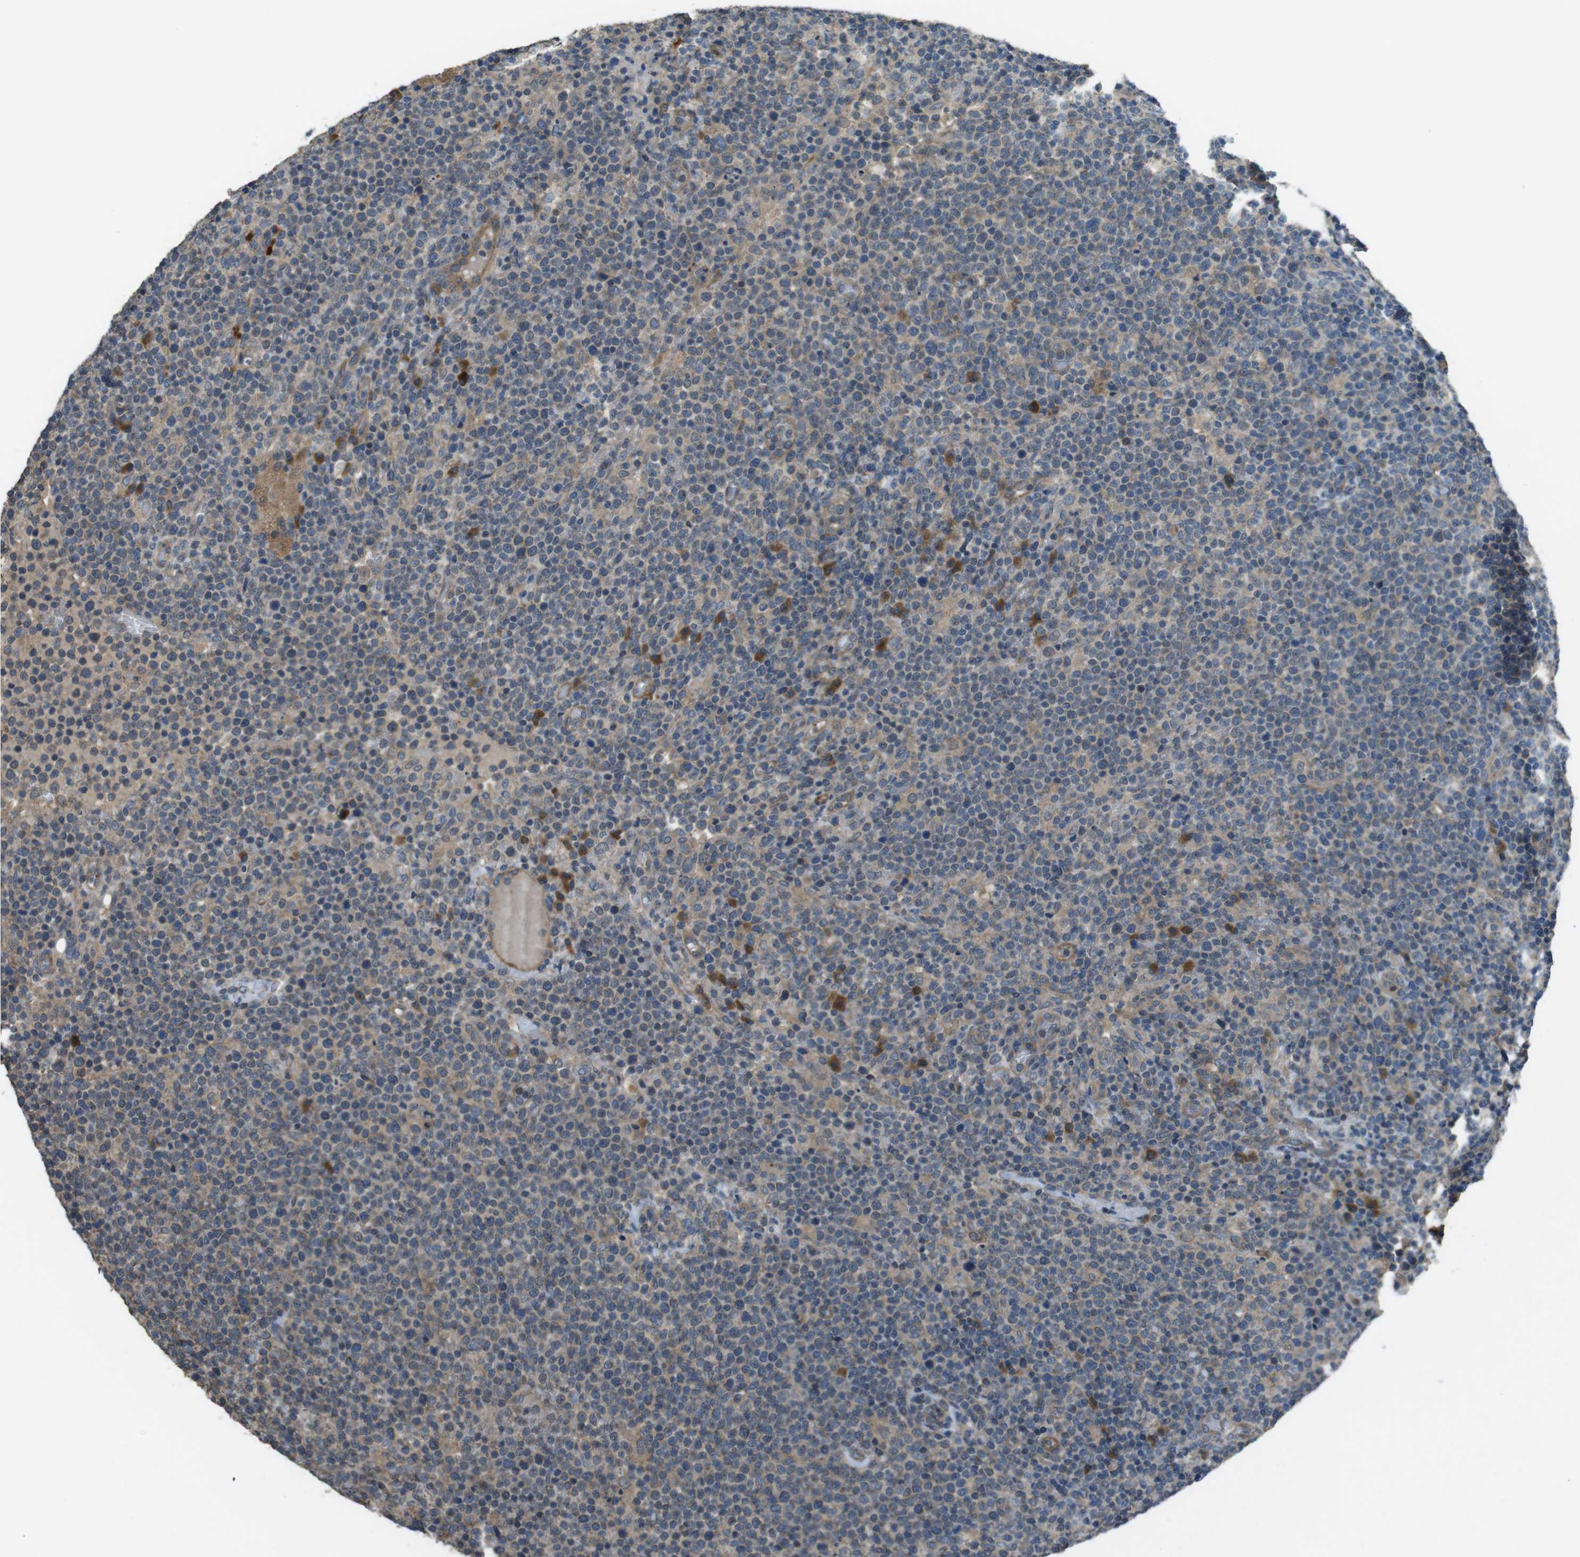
{"staining": {"intensity": "moderate", "quantity": "25%-75%", "location": "cytoplasmic/membranous"}, "tissue": "lymphoma", "cell_type": "Tumor cells", "image_type": "cancer", "snomed": [{"axis": "morphology", "description": "Malignant lymphoma, non-Hodgkin's type, High grade"}, {"axis": "topography", "description": "Lymph node"}], "caption": "Immunohistochemistry (IHC) of human malignant lymphoma, non-Hodgkin's type (high-grade) exhibits medium levels of moderate cytoplasmic/membranous expression in about 25%-75% of tumor cells.", "gene": "FUT2", "patient": {"sex": "male", "age": 61}}